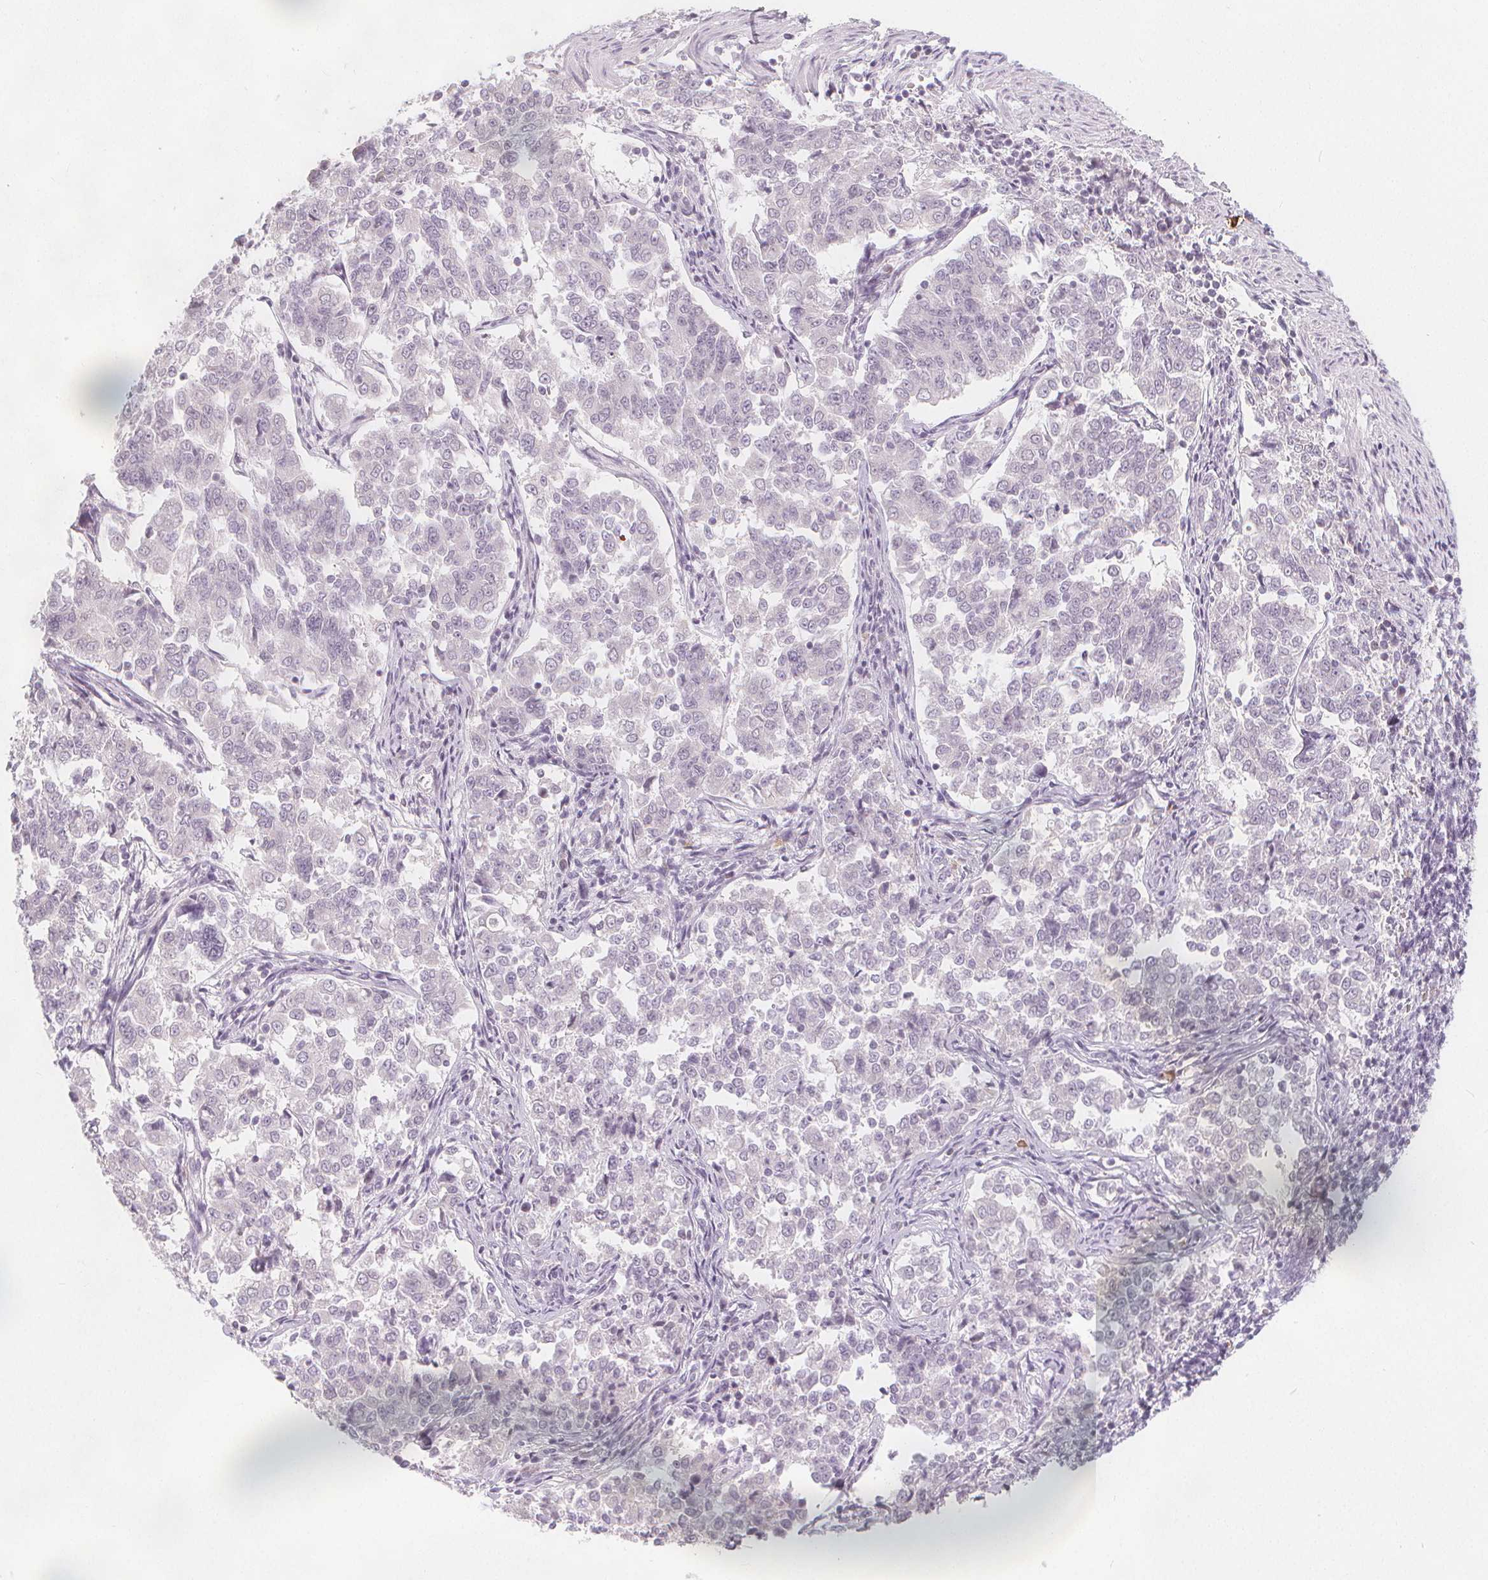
{"staining": {"intensity": "negative", "quantity": "none", "location": "none"}, "tissue": "endometrial cancer", "cell_type": "Tumor cells", "image_type": "cancer", "snomed": [{"axis": "morphology", "description": "Adenocarcinoma, NOS"}, {"axis": "topography", "description": "Endometrium"}], "caption": "Endometrial adenocarcinoma stained for a protein using immunohistochemistry reveals no expression tumor cells.", "gene": "TIPIN", "patient": {"sex": "female", "age": 43}}